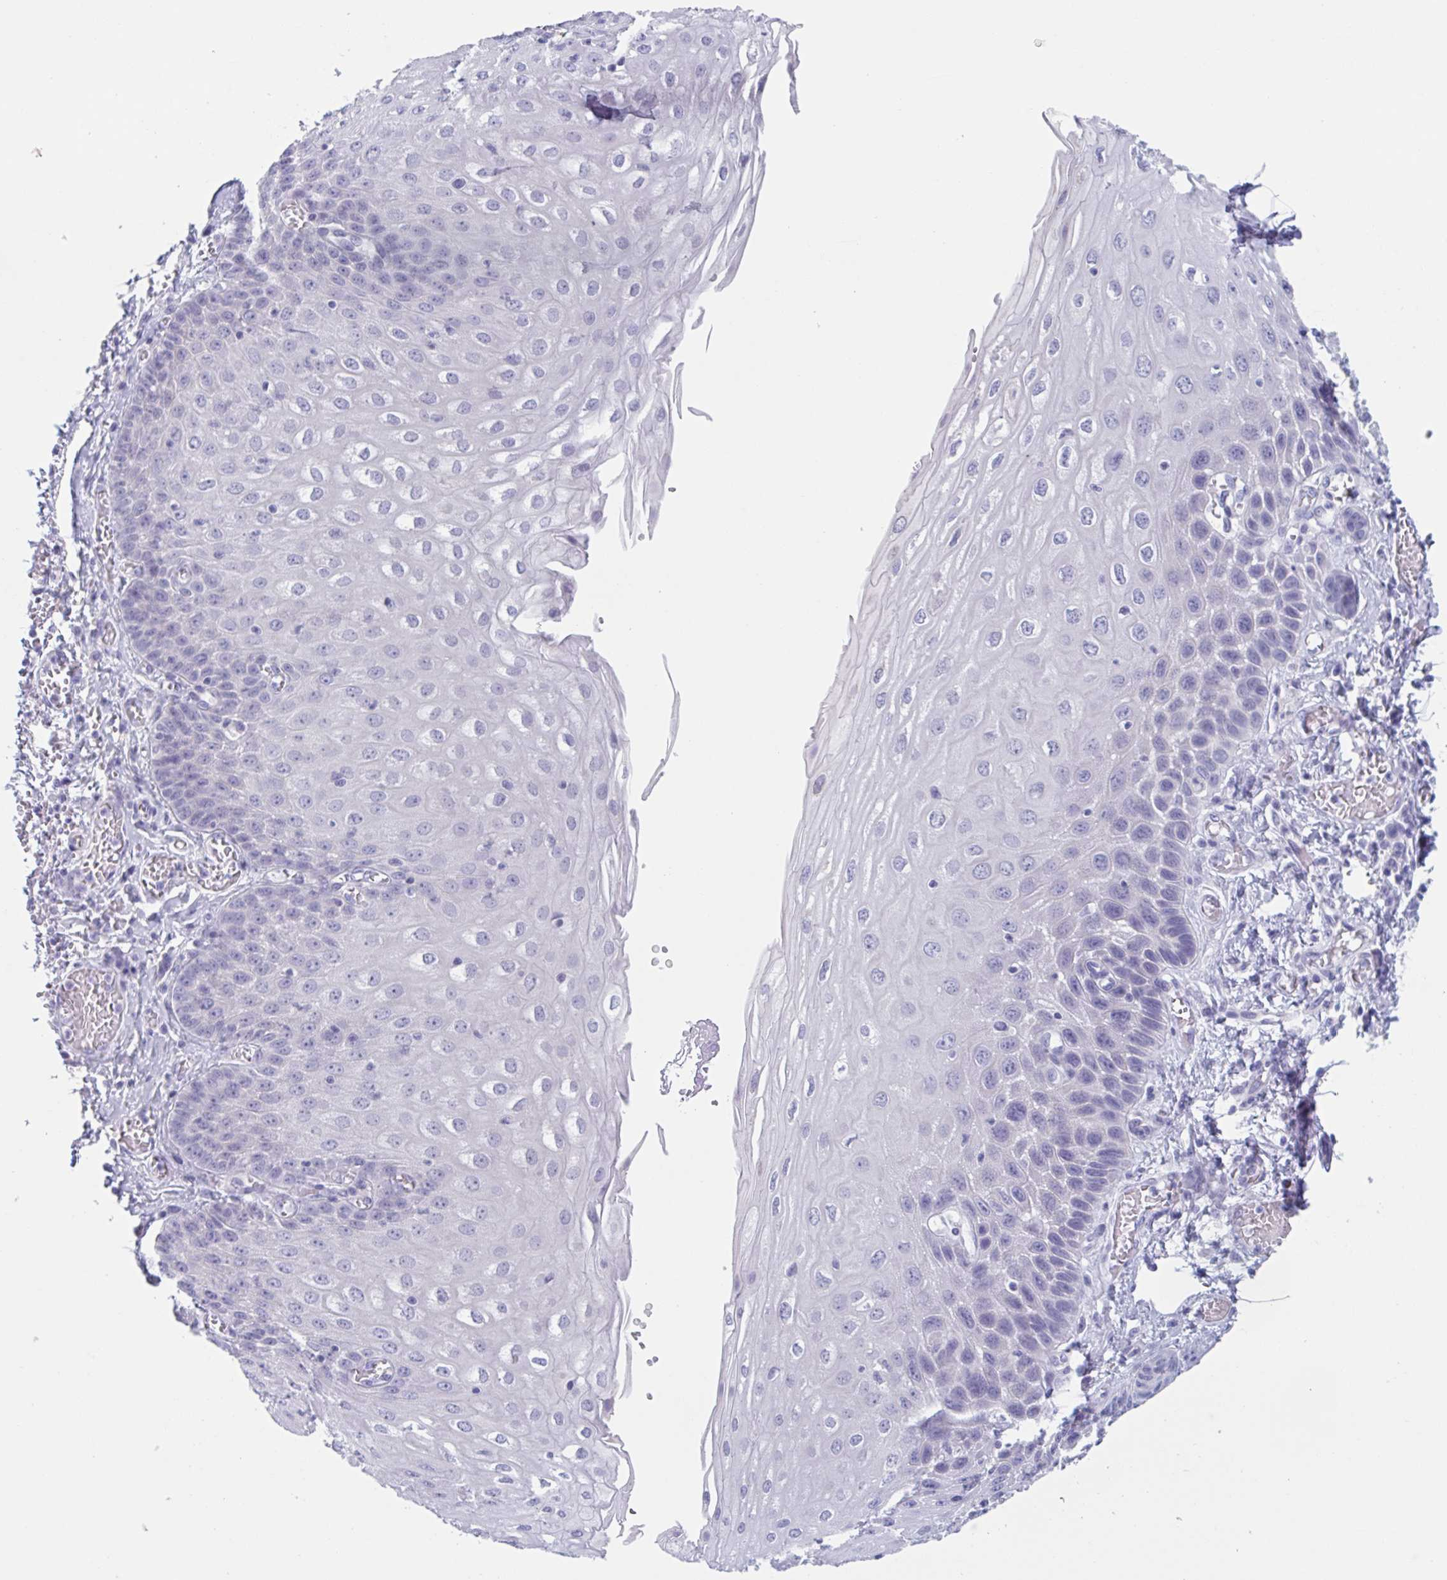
{"staining": {"intensity": "negative", "quantity": "none", "location": "none"}, "tissue": "esophagus", "cell_type": "Squamous epithelial cells", "image_type": "normal", "snomed": [{"axis": "morphology", "description": "Normal tissue, NOS"}, {"axis": "morphology", "description": "Adenocarcinoma, NOS"}, {"axis": "topography", "description": "Esophagus"}], "caption": "There is no significant expression in squamous epithelial cells of esophagus. Brightfield microscopy of immunohistochemistry stained with DAB (3,3'-diaminobenzidine) (brown) and hematoxylin (blue), captured at high magnification.", "gene": "HSD11B2", "patient": {"sex": "male", "age": 81}}